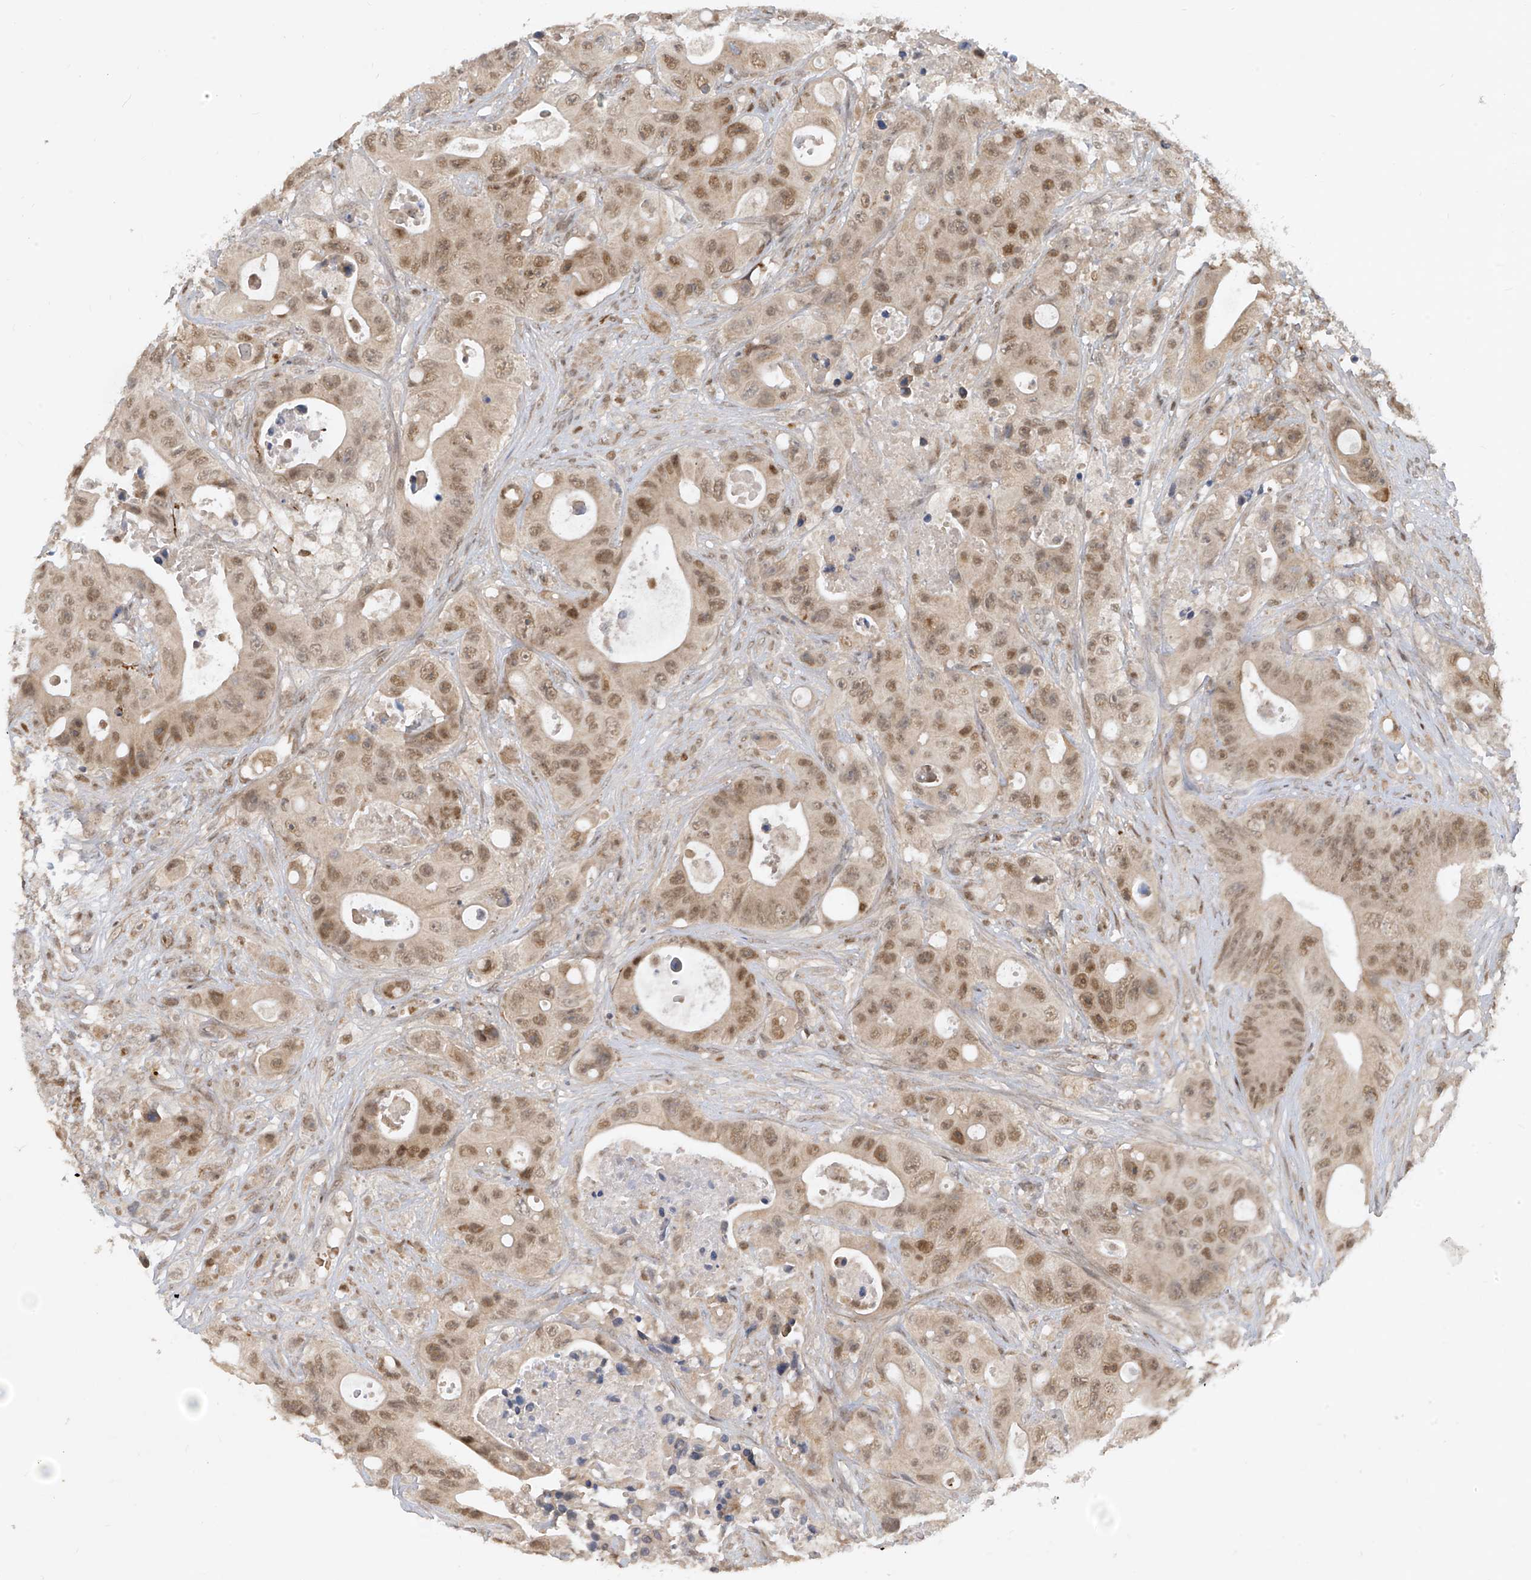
{"staining": {"intensity": "moderate", "quantity": ">75%", "location": "nuclear"}, "tissue": "colorectal cancer", "cell_type": "Tumor cells", "image_type": "cancer", "snomed": [{"axis": "morphology", "description": "Adenocarcinoma, NOS"}, {"axis": "topography", "description": "Colon"}], "caption": "Immunohistochemical staining of colorectal cancer shows moderate nuclear protein positivity in about >75% of tumor cells.", "gene": "LAGE3", "patient": {"sex": "female", "age": 46}}